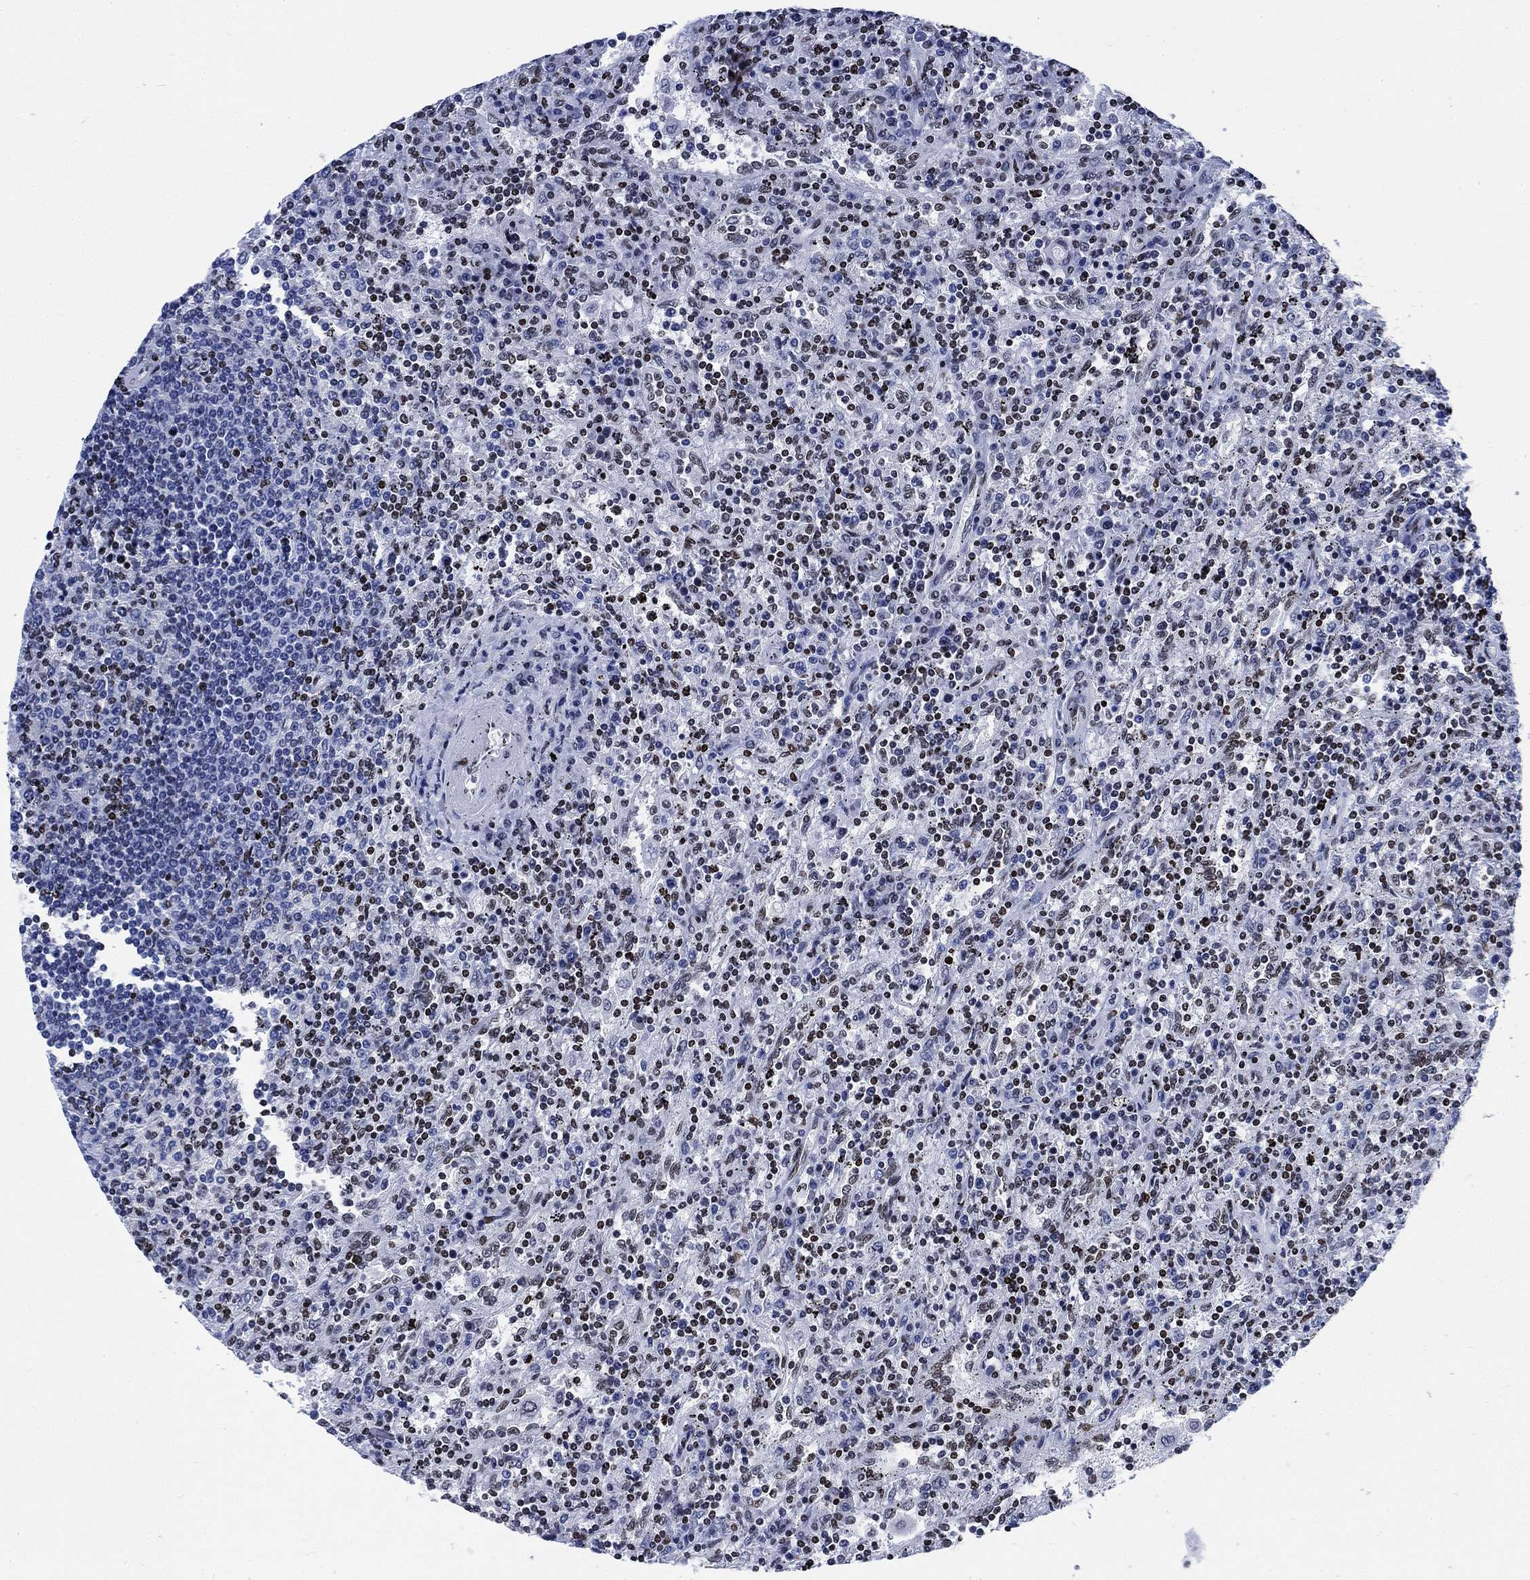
{"staining": {"intensity": "moderate", "quantity": "<25%", "location": "nuclear"}, "tissue": "lymphoma", "cell_type": "Tumor cells", "image_type": "cancer", "snomed": [{"axis": "morphology", "description": "Malignant lymphoma, non-Hodgkin's type, Low grade"}, {"axis": "topography", "description": "Spleen"}], "caption": "Lymphoma stained with immunohistochemistry (IHC) shows moderate nuclear positivity in approximately <25% of tumor cells.", "gene": "H1-10", "patient": {"sex": "male", "age": 62}}